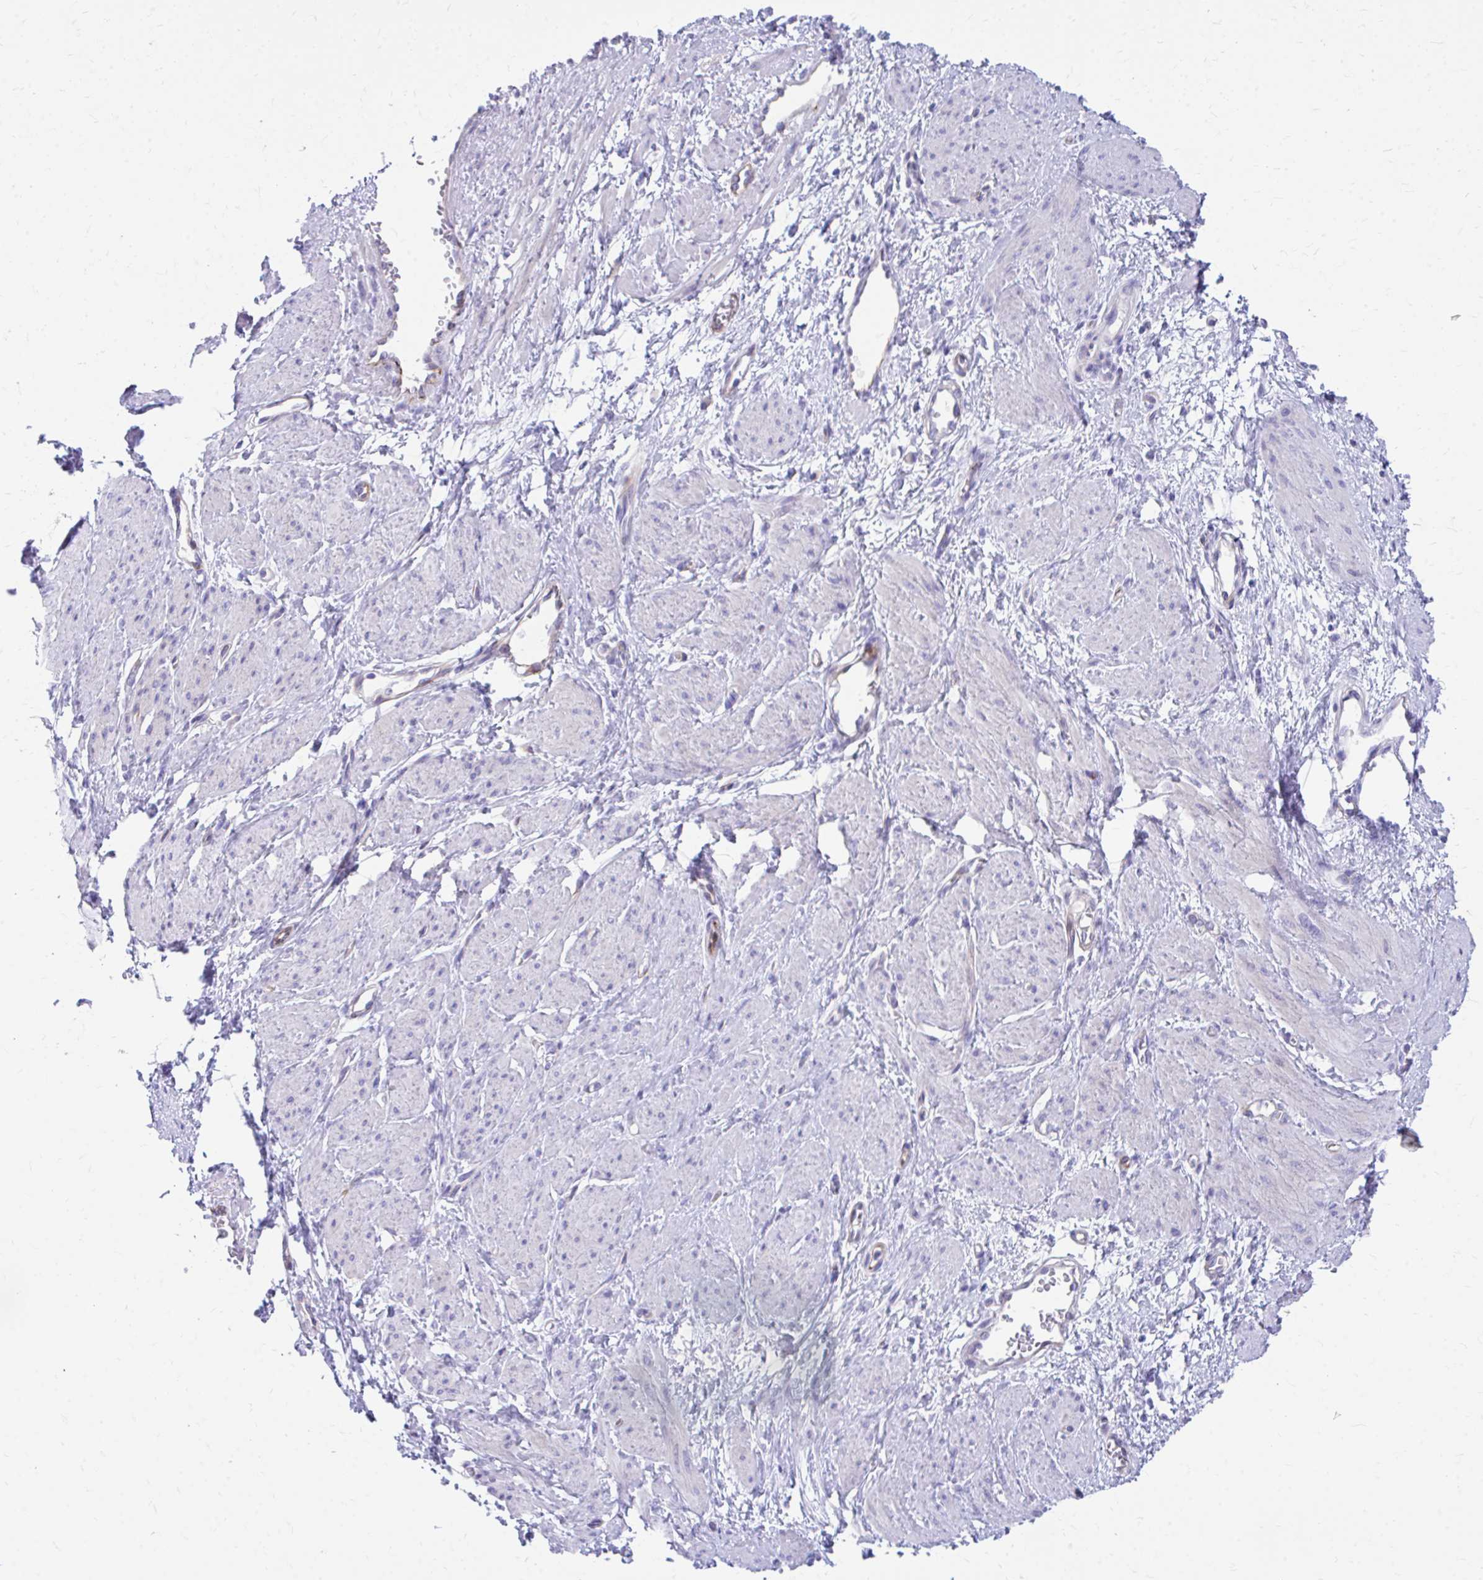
{"staining": {"intensity": "weak", "quantity": "25%-75%", "location": "cytoplasmic/membranous"}, "tissue": "smooth muscle", "cell_type": "Smooth muscle cells", "image_type": "normal", "snomed": [{"axis": "morphology", "description": "Normal tissue, NOS"}, {"axis": "topography", "description": "Smooth muscle"}, {"axis": "topography", "description": "Uterus"}], "caption": "A brown stain labels weak cytoplasmic/membranous positivity of a protein in smooth muscle cells of benign human smooth muscle. Using DAB (3,3'-diaminobenzidine) (brown) and hematoxylin (blue) stains, captured at high magnification using brightfield microscopy.", "gene": "ENSG00000285953", "patient": {"sex": "female", "age": 39}}